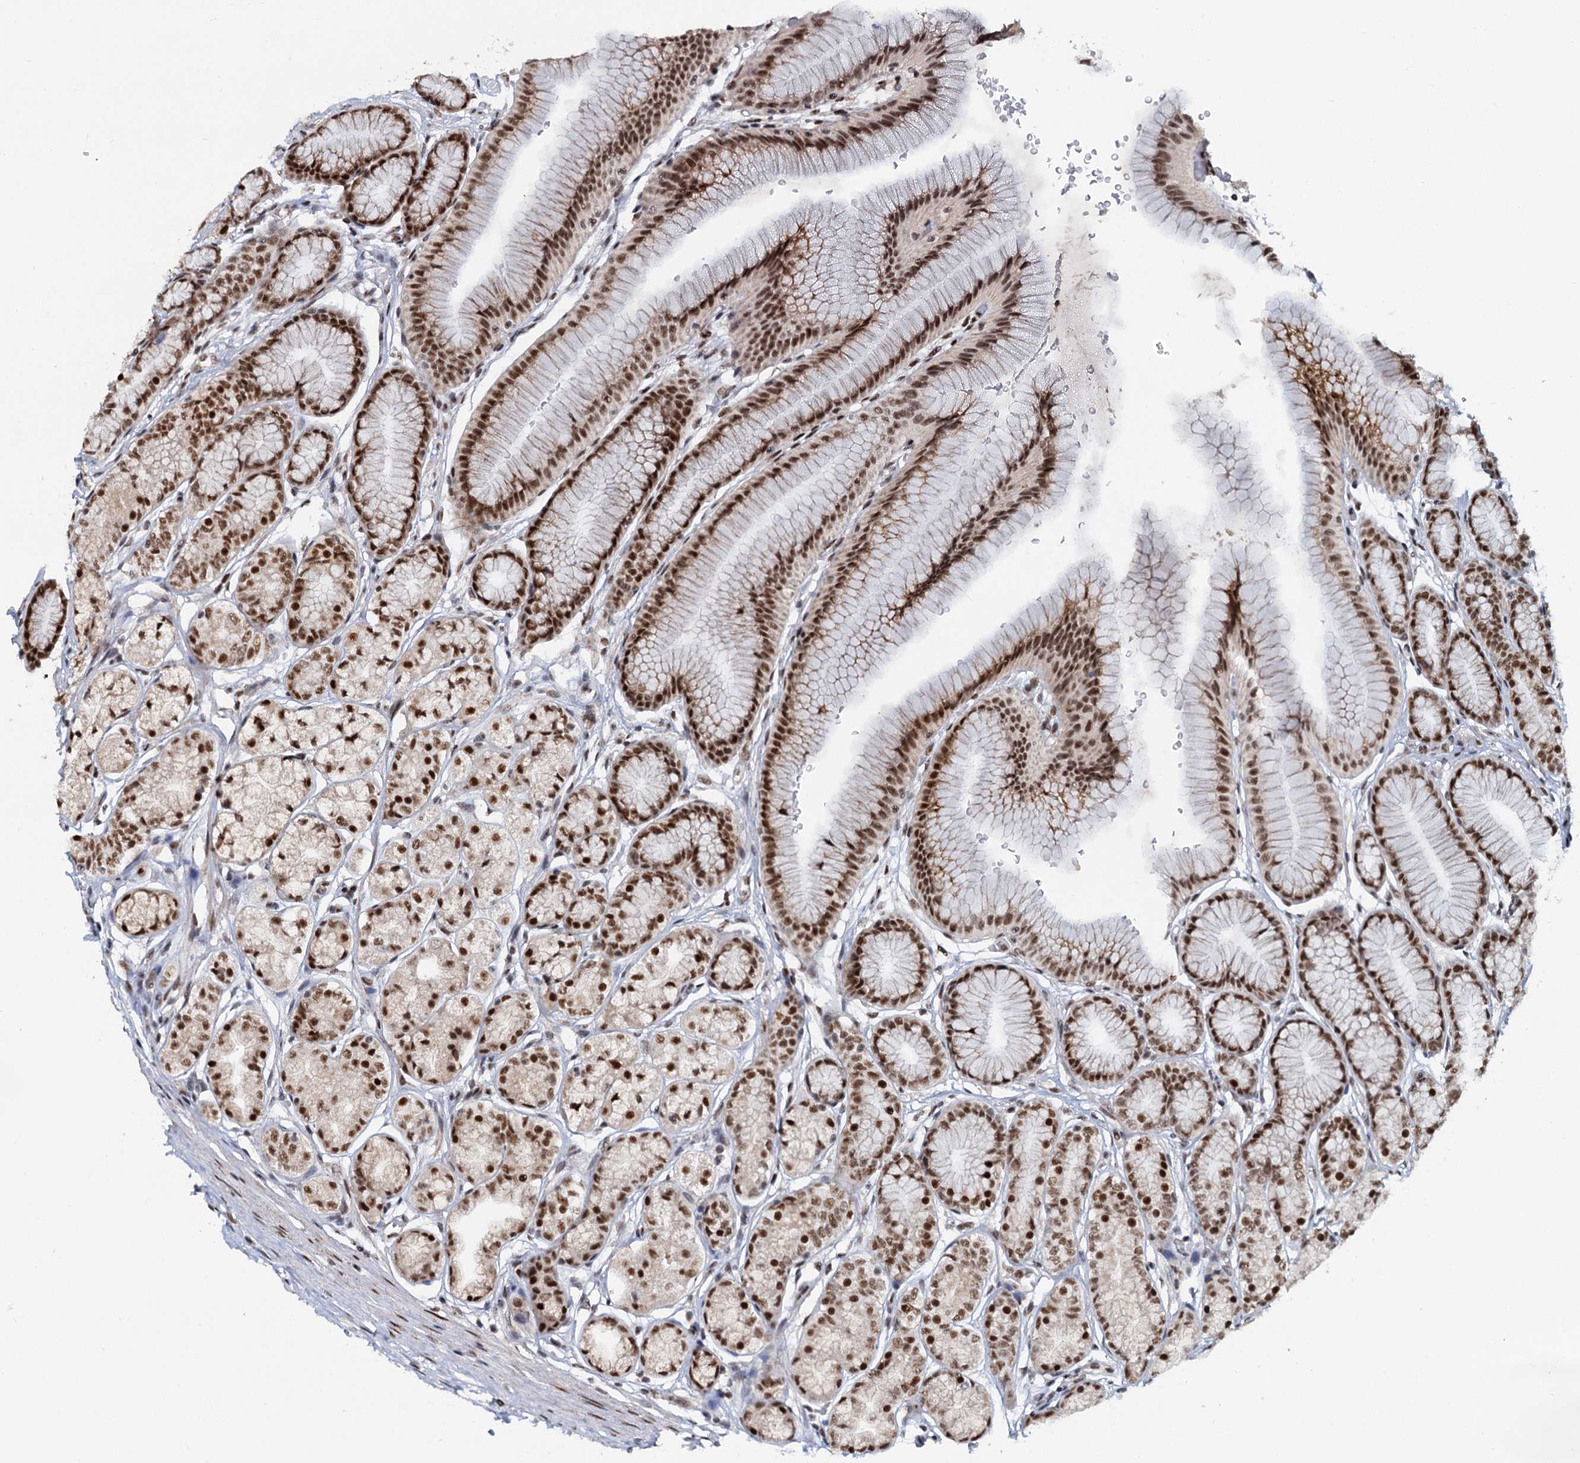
{"staining": {"intensity": "strong", "quantity": ">75%", "location": "cytoplasmic/membranous,nuclear"}, "tissue": "stomach", "cell_type": "Glandular cells", "image_type": "normal", "snomed": [{"axis": "morphology", "description": "Normal tissue, NOS"}, {"axis": "morphology", "description": "Adenocarcinoma, NOS"}, {"axis": "morphology", "description": "Adenocarcinoma, High grade"}, {"axis": "topography", "description": "Stomach, upper"}, {"axis": "topography", "description": "Stomach"}], "caption": "A high-resolution histopathology image shows immunohistochemistry (IHC) staining of normal stomach, which reveals strong cytoplasmic/membranous,nuclear positivity in about >75% of glandular cells. The staining was performed using DAB to visualize the protein expression in brown, while the nuclei were stained in blue with hematoxylin (Magnification: 20x).", "gene": "WBP4", "patient": {"sex": "female", "age": 65}}